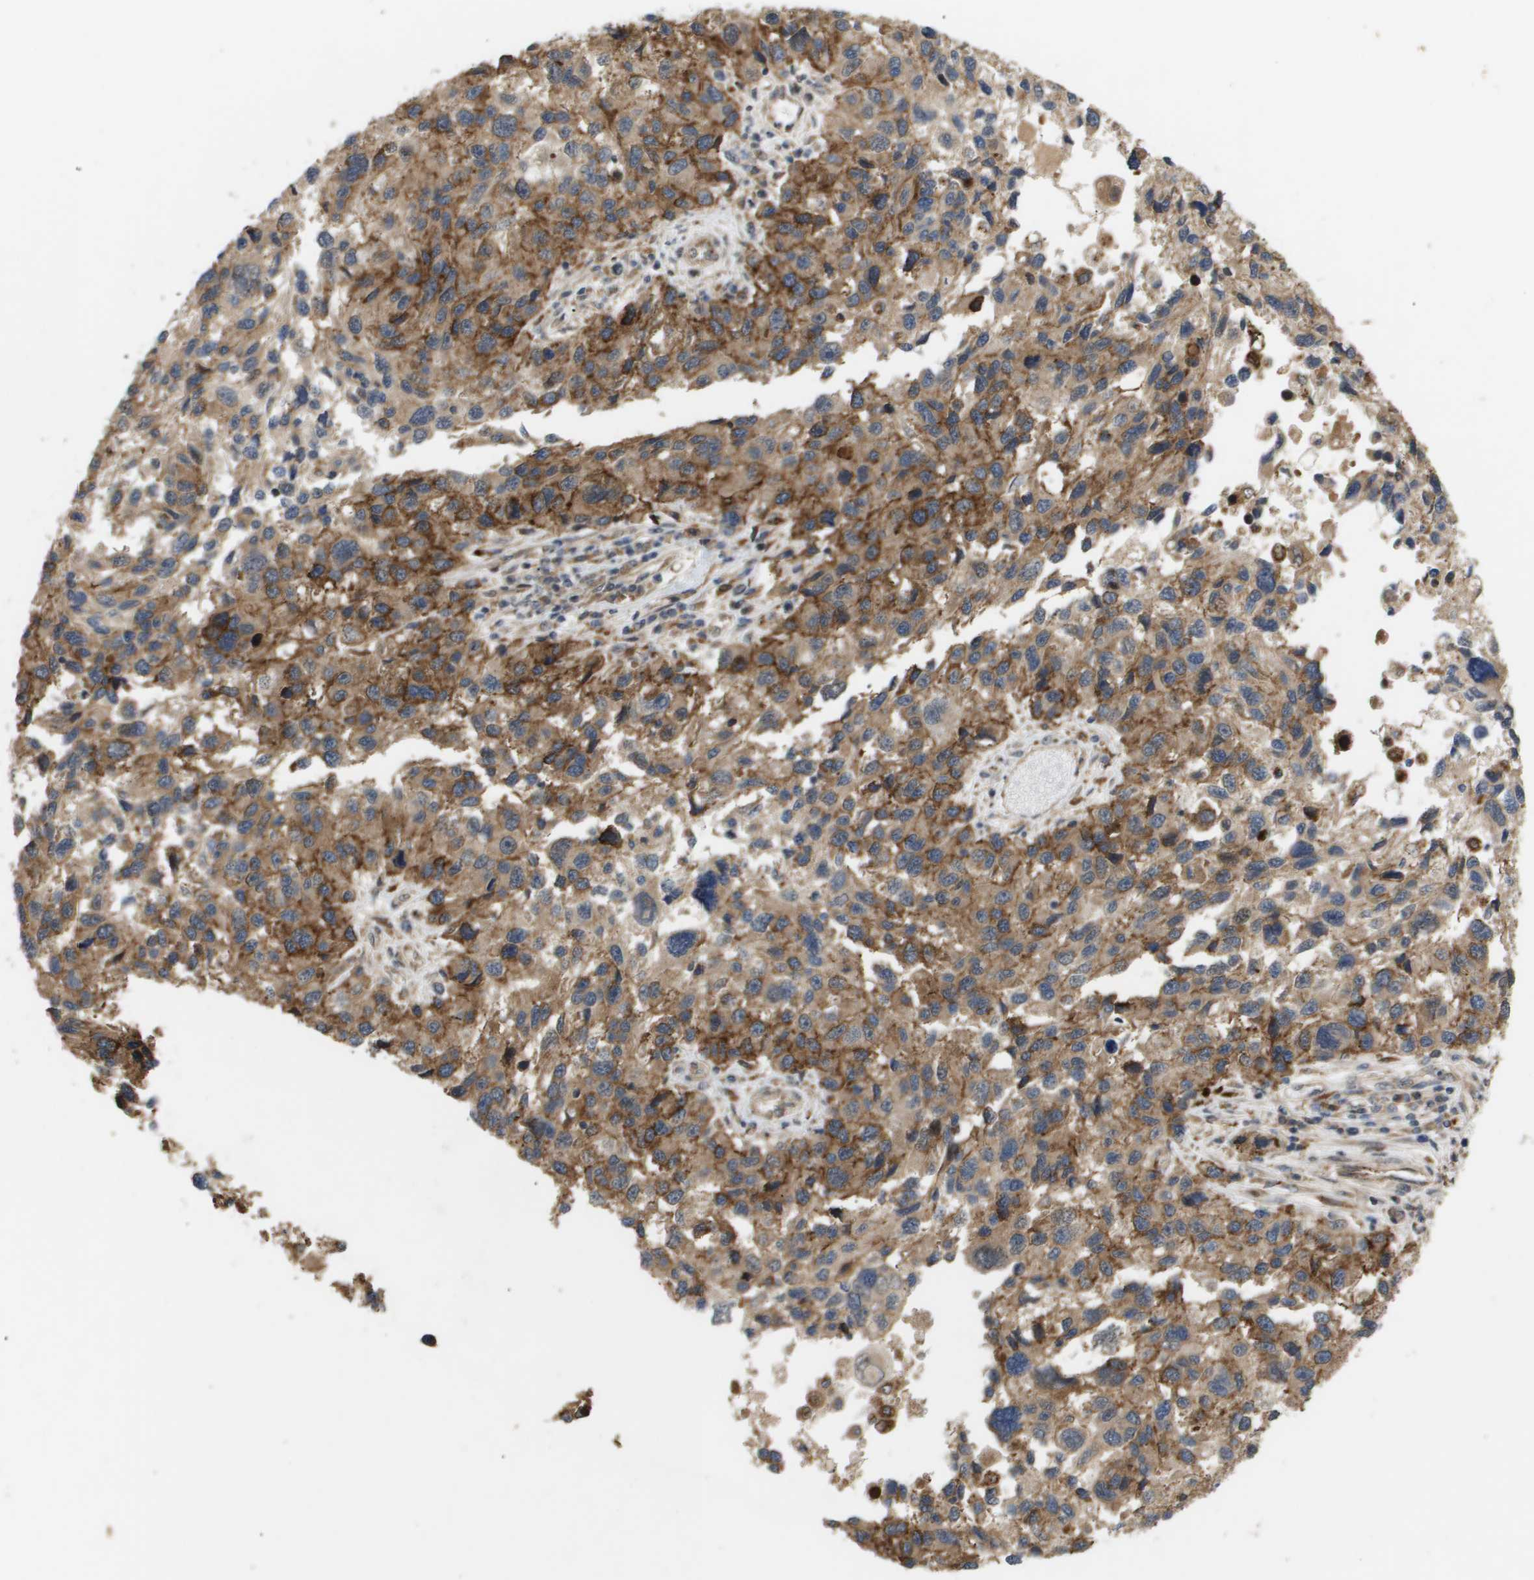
{"staining": {"intensity": "moderate", "quantity": ">75%", "location": "cytoplasmic/membranous"}, "tissue": "melanoma", "cell_type": "Tumor cells", "image_type": "cancer", "snomed": [{"axis": "morphology", "description": "Malignant melanoma, NOS"}, {"axis": "topography", "description": "Skin"}], "caption": "Malignant melanoma stained with immunohistochemistry displays moderate cytoplasmic/membranous expression in approximately >75% of tumor cells.", "gene": "PDGFB", "patient": {"sex": "male", "age": 53}}